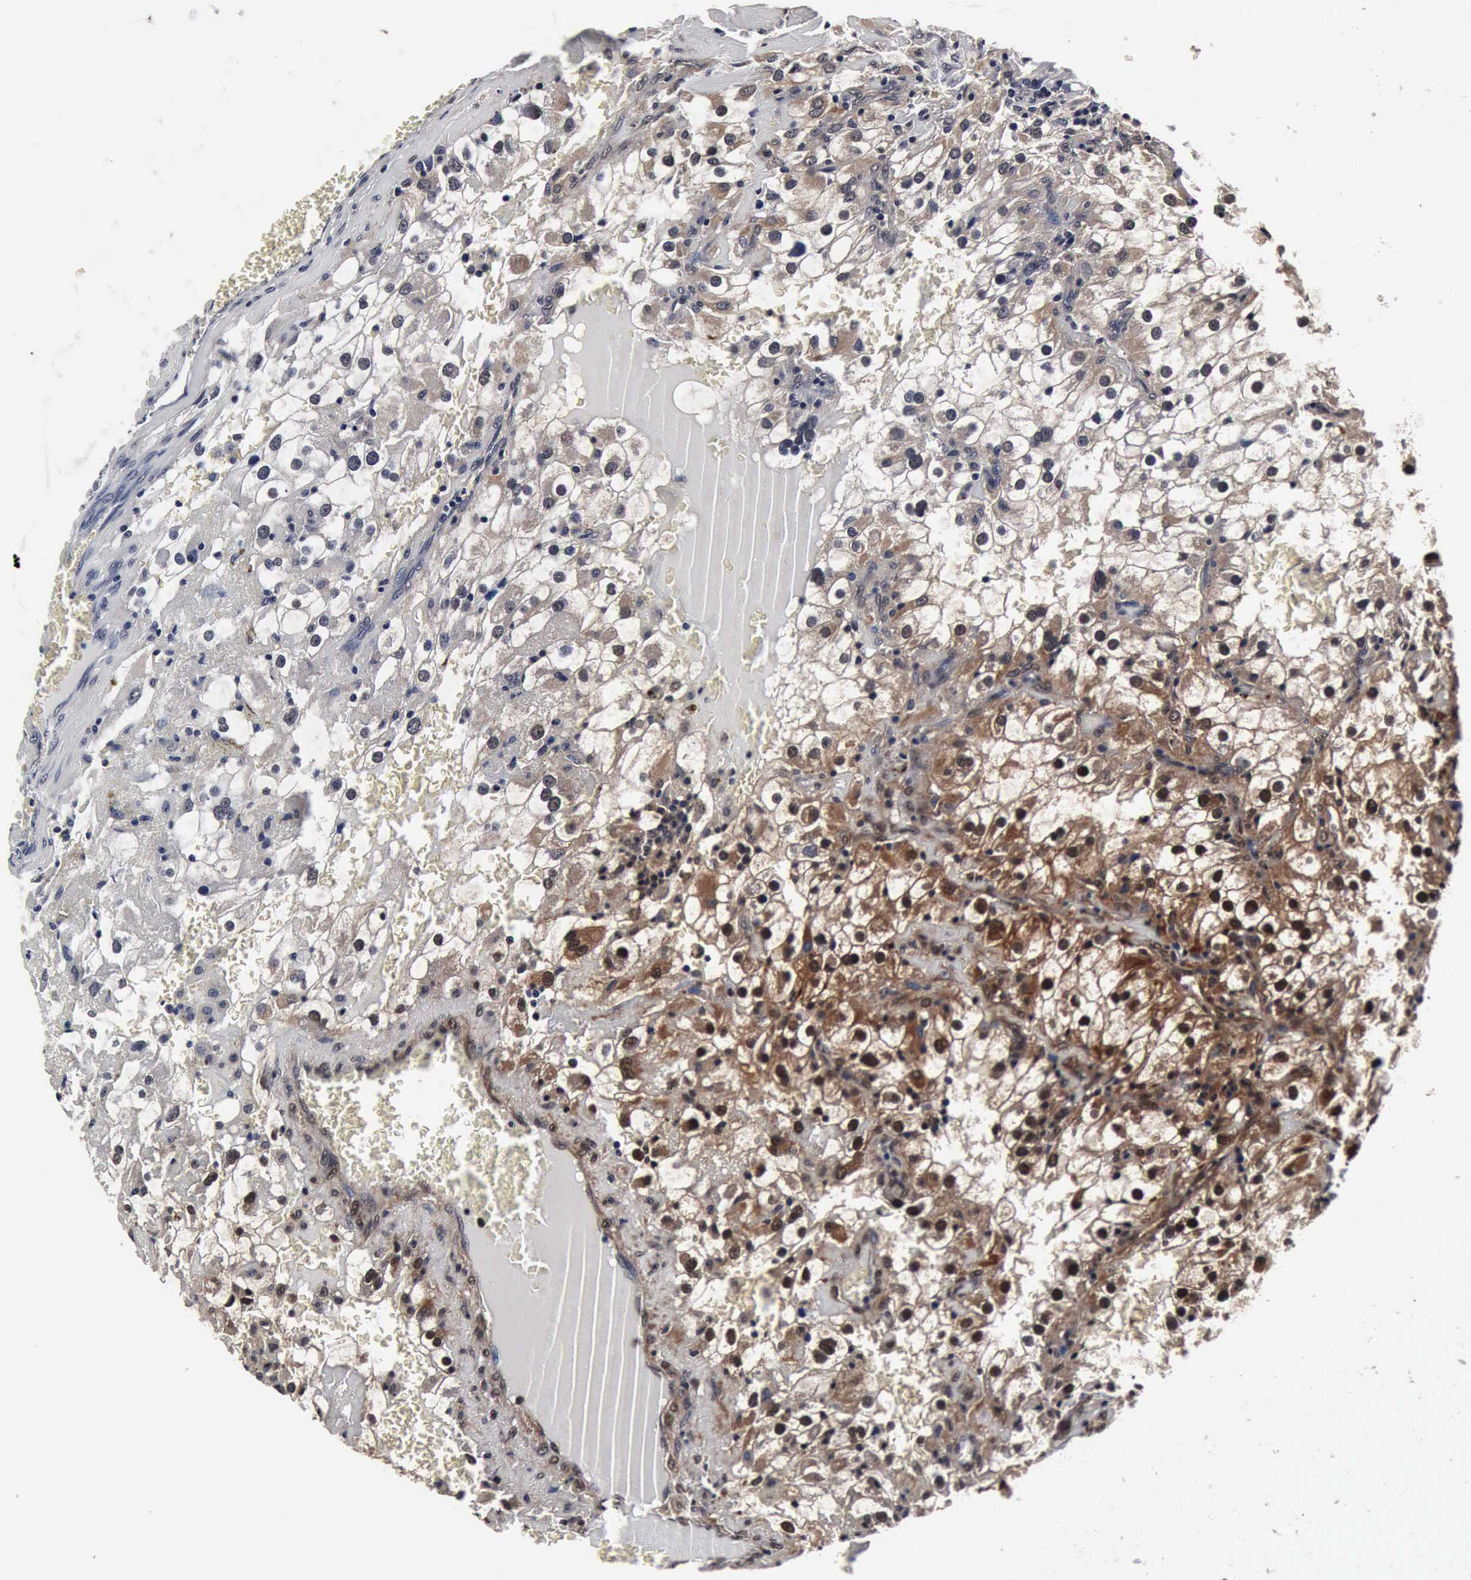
{"staining": {"intensity": "moderate", "quantity": "<25%", "location": "cytoplasmic/membranous,nuclear"}, "tissue": "renal cancer", "cell_type": "Tumor cells", "image_type": "cancer", "snomed": [{"axis": "morphology", "description": "Adenocarcinoma, NOS"}, {"axis": "topography", "description": "Kidney"}], "caption": "Renal cancer (adenocarcinoma) was stained to show a protein in brown. There is low levels of moderate cytoplasmic/membranous and nuclear positivity in approximately <25% of tumor cells. (brown staining indicates protein expression, while blue staining denotes nuclei).", "gene": "UBC", "patient": {"sex": "female", "age": 52}}